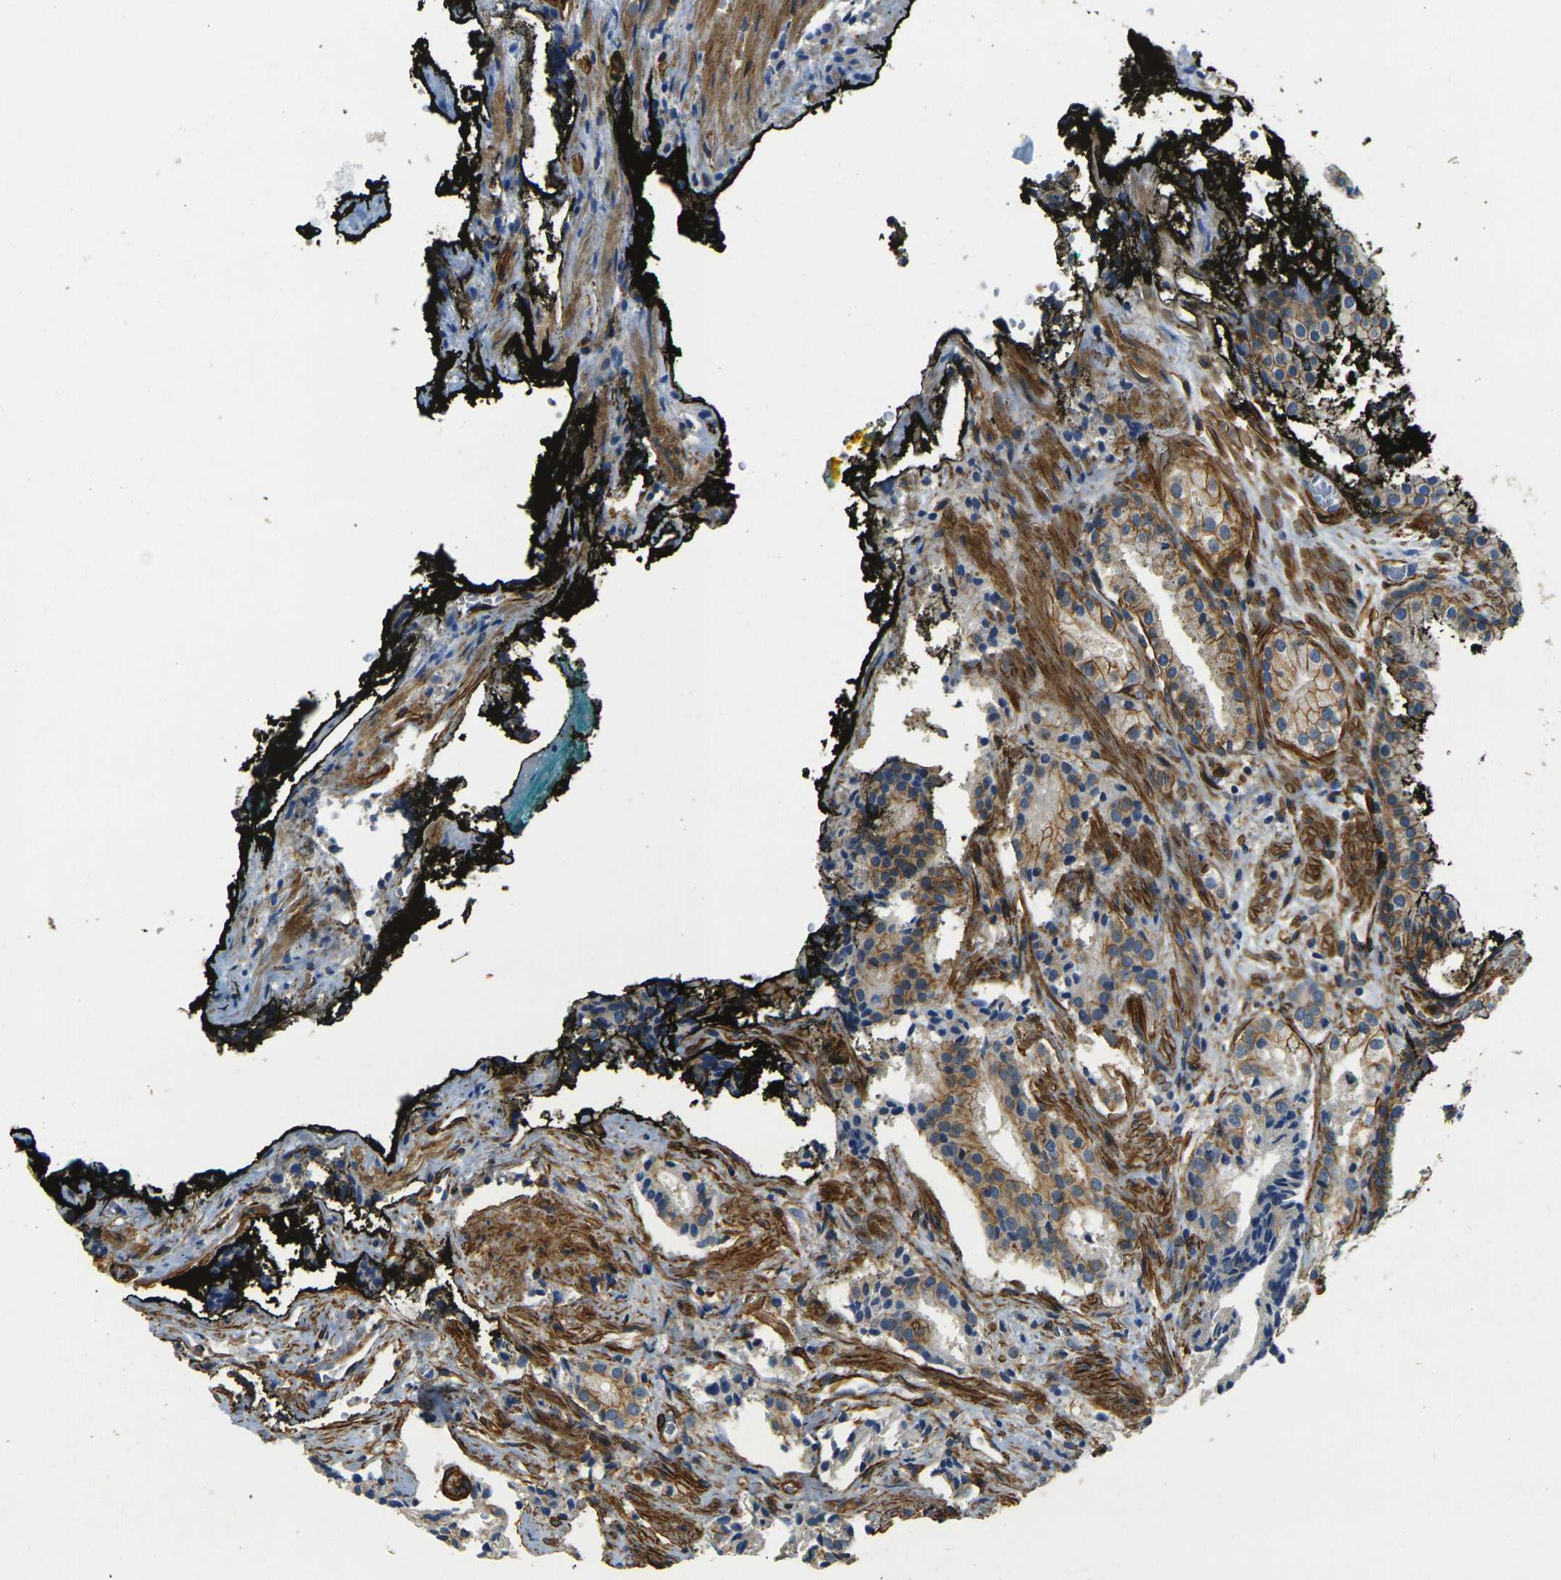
{"staining": {"intensity": "weak", "quantity": ">75%", "location": "cytoplasmic/membranous"}, "tissue": "prostate cancer", "cell_type": "Tumor cells", "image_type": "cancer", "snomed": [{"axis": "morphology", "description": "Adenocarcinoma, High grade"}, {"axis": "topography", "description": "Prostate"}], "caption": "Prostate high-grade adenocarcinoma tissue demonstrates weak cytoplasmic/membranous positivity in approximately >75% of tumor cells", "gene": "EPHA7", "patient": {"sex": "male", "age": 58}}